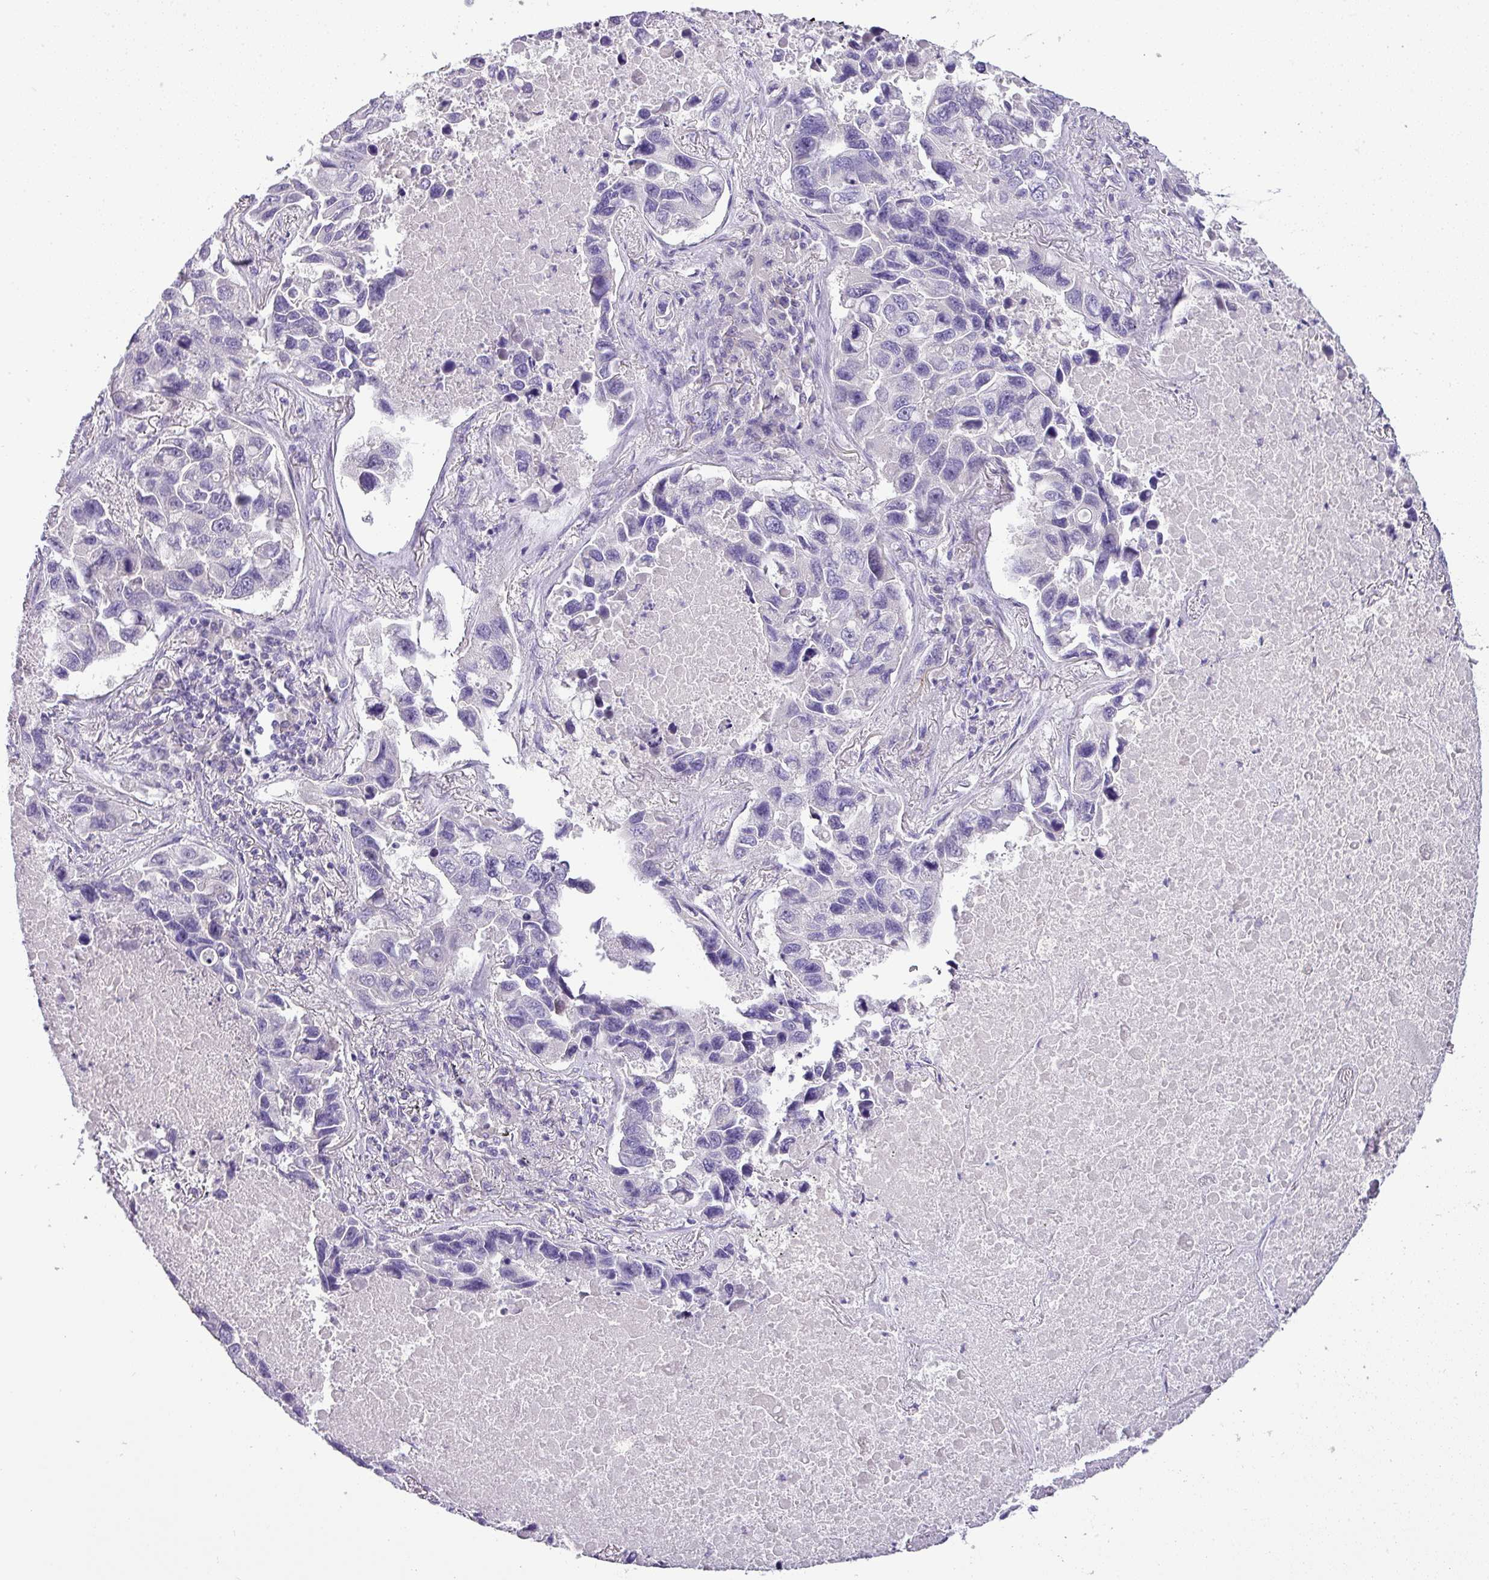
{"staining": {"intensity": "negative", "quantity": "none", "location": "none"}, "tissue": "lung cancer", "cell_type": "Tumor cells", "image_type": "cancer", "snomed": [{"axis": "morphology", "description": "Adenocarcinoma, NOS"}, {"axis": "topography", "description": "Lung"}], "caption": "Tumor cells are negative for brown protein staining in lung cancer (adenocarcinoma). (DAB IHC with hematoxylin counter stain).", "gene": "ENSG00000273748", "patient": {"sex": "male", "age": 64}}